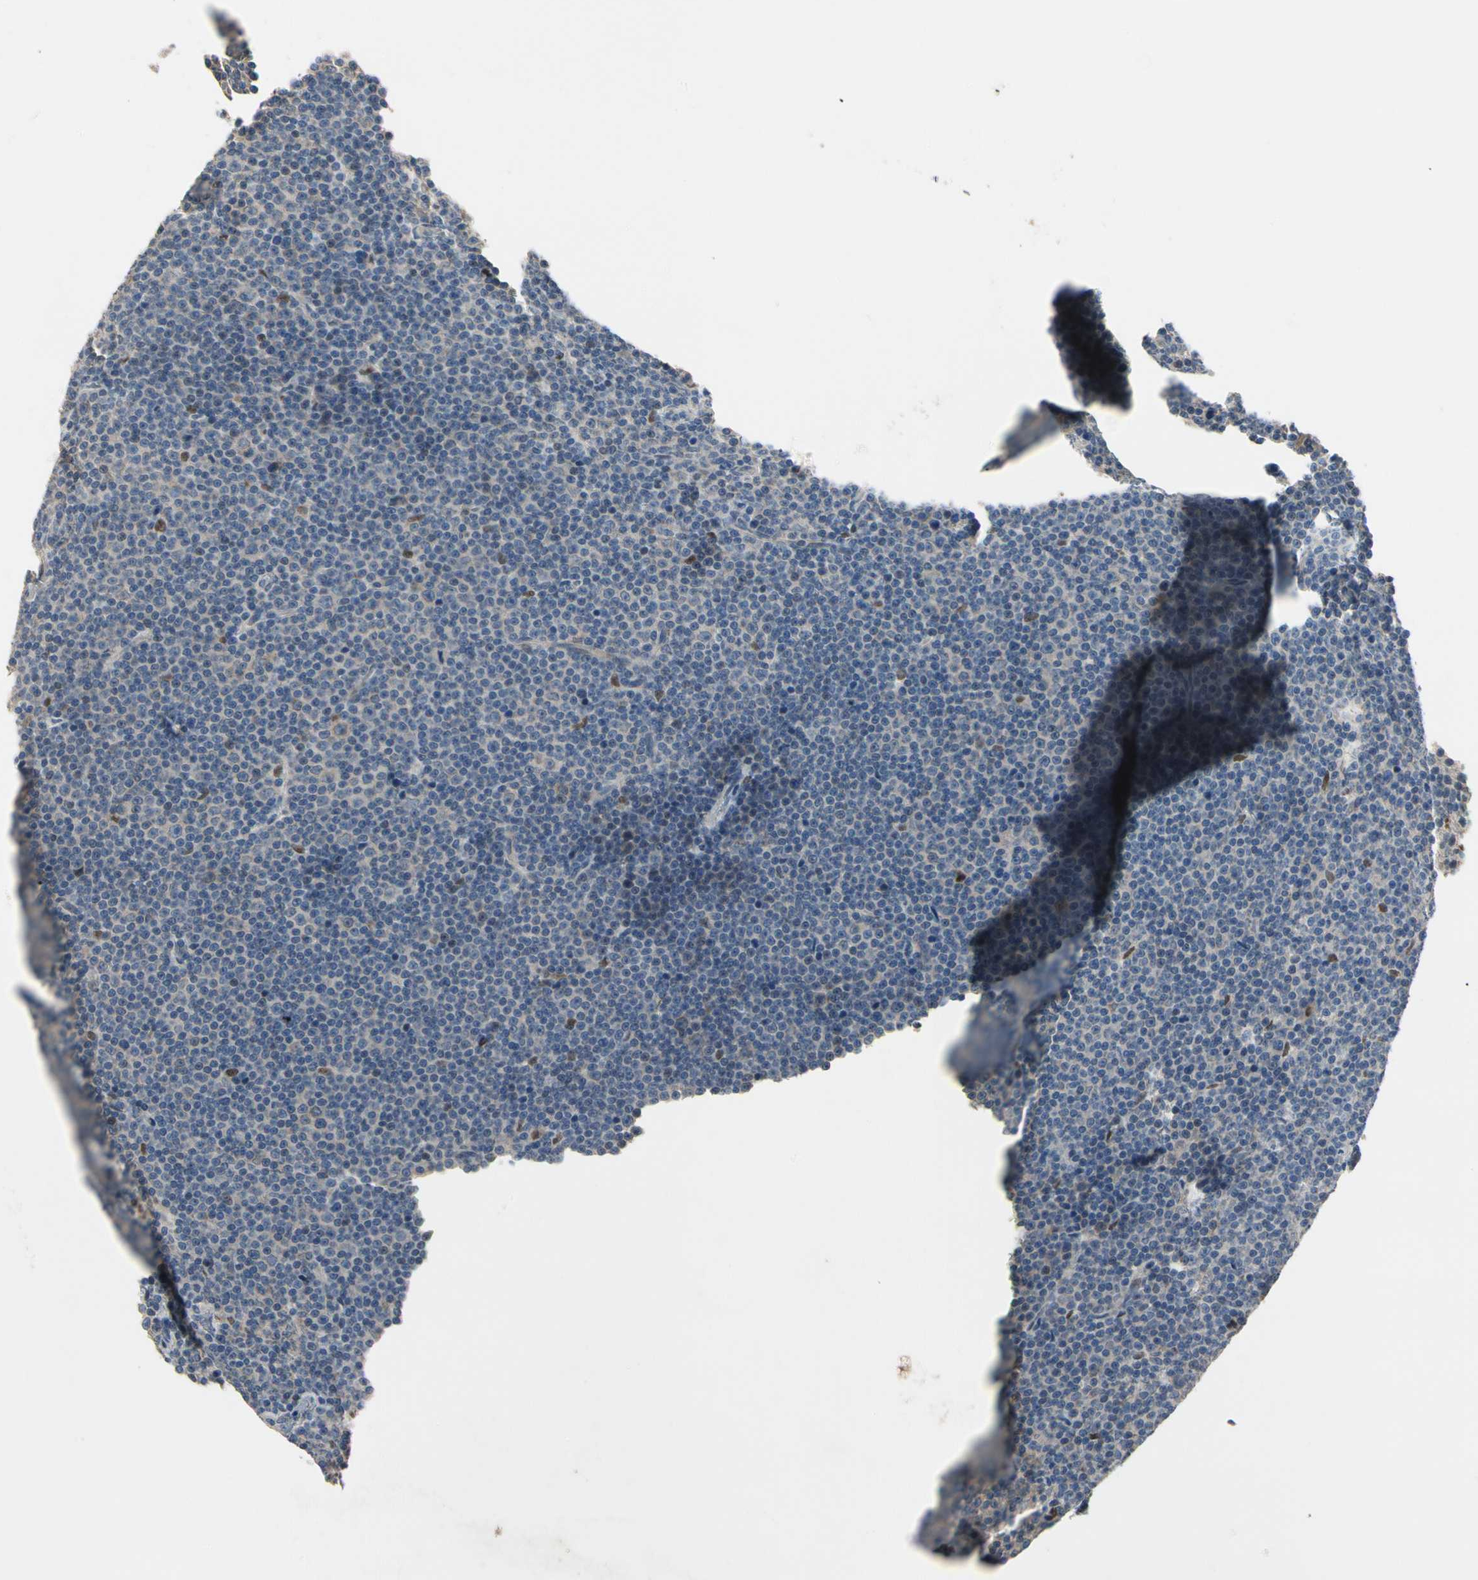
{"staining": {"intensity": "strong", "quantity": "<25%", "location": "nuclear"}, "tissue": "lymphoma", "cell_type": "Tumor cells", "image_type": "cancer", "snomed": [{"axis": "morphology", "description": "Malignant lymphoma, non-Hodgkin's type, Low grade"}, {"axis": "topography", "description": "Lymph node"}], "caption": "The micrograph shows immunohistochemical staining of low-grade malignant lymphoma, non-Hodgkin's type. There is strong nuclear staining is identified in approximately <25% of tumor cells. Using DAB (brown) and hematoxylin (blue) stains, captured at high magnification using brightfield microscopy.", "gene": "CGREF1", "patient": {"sex": "female", "age": 67}}